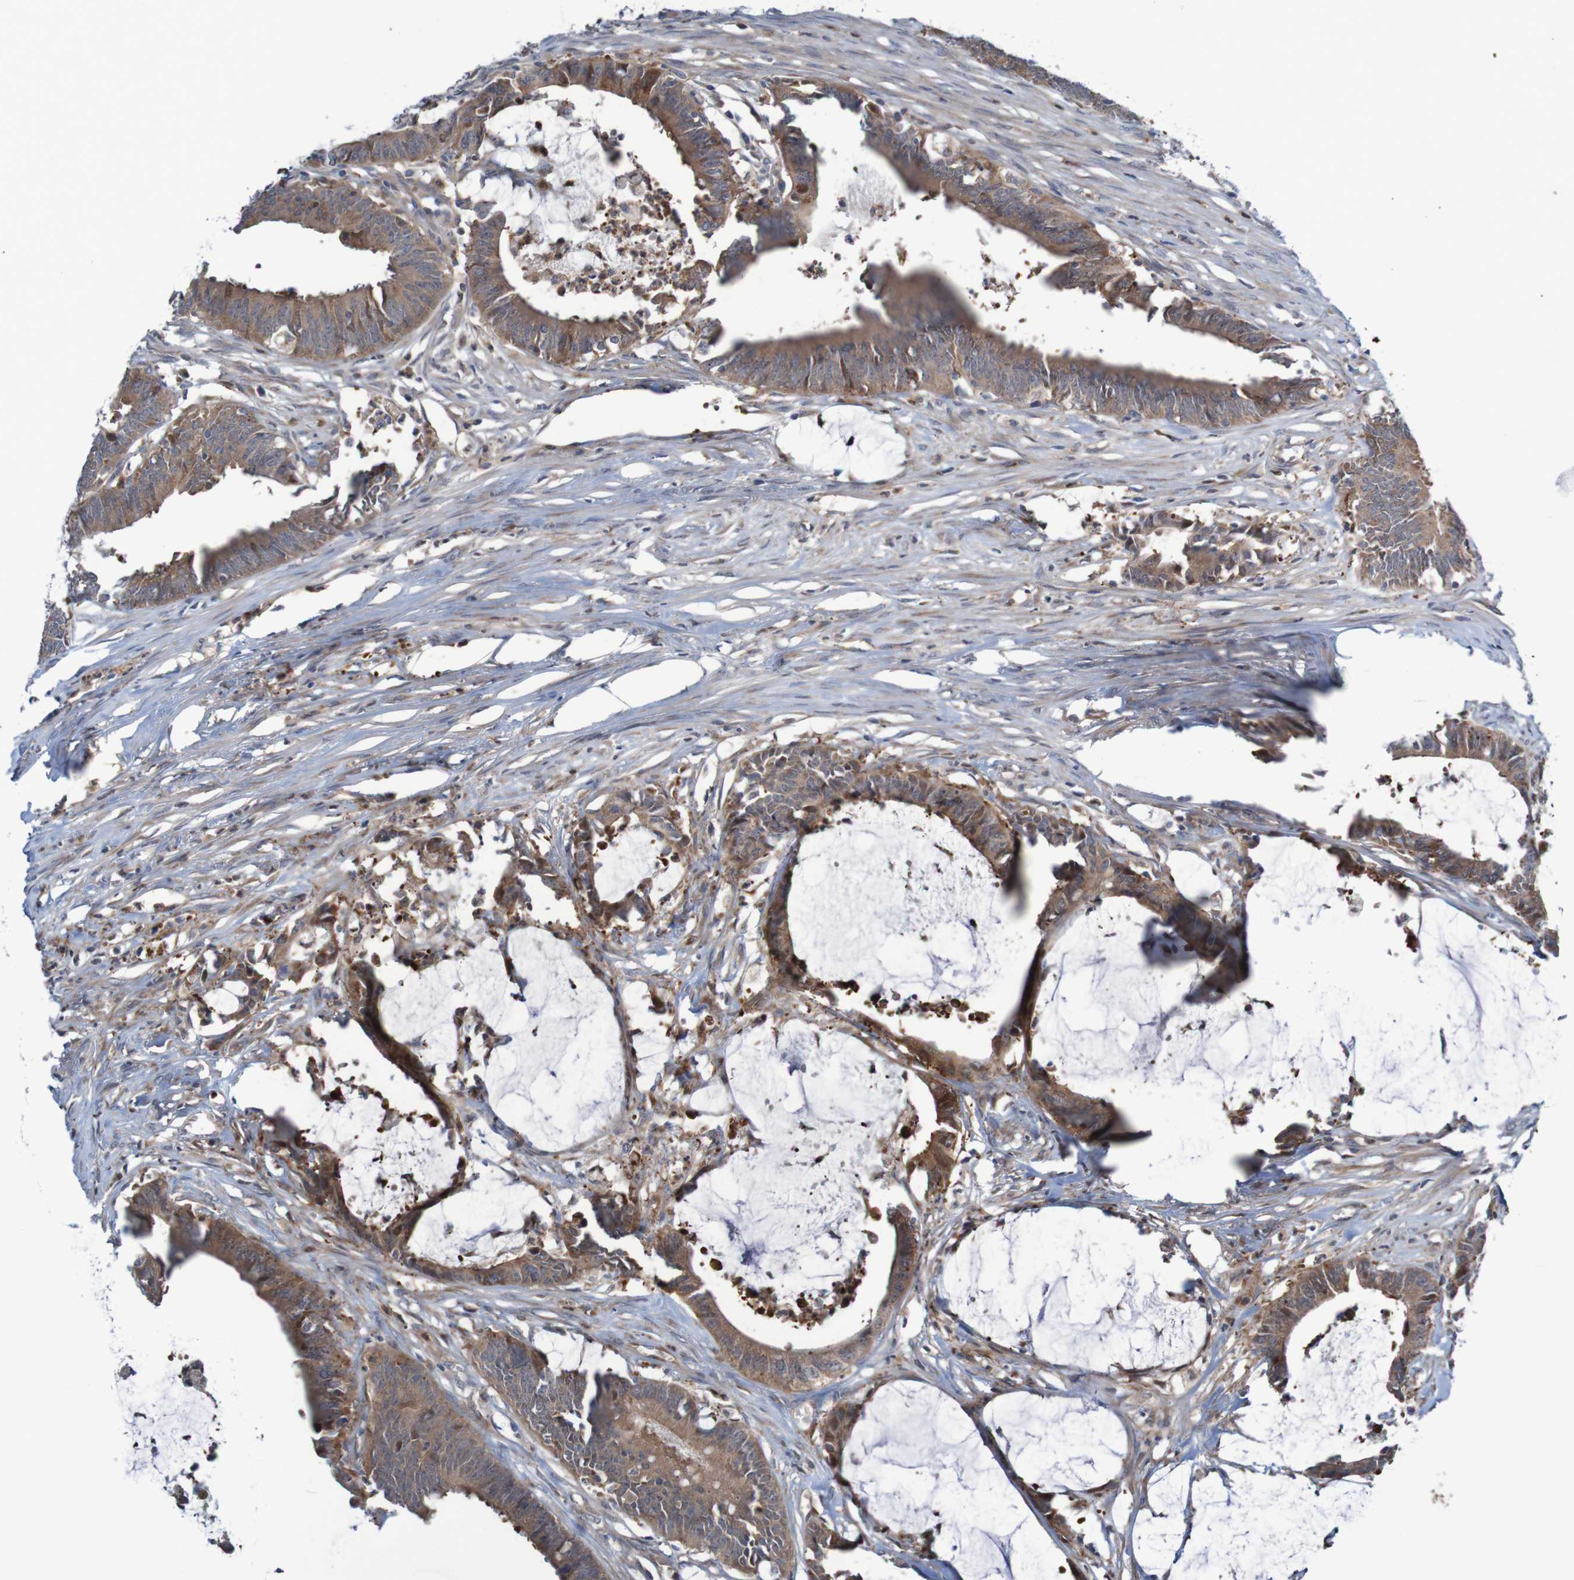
{"staining": {"intensity": "strong", "quantity": ">75%", "location": "cytoplasmic/membranous"}, "tissue": "colorectal cancer", "cell_type": "Tumor cells", "image_type": "cancer", "snomed": [{"axis": "morphology", "description": "Adenocarcinoma, NOS"}, {"axis": "topography", "description": "Rectum"}], "caption": "Human colorectal cancer stained with a protein marker shows strong staining in tumor cells.", "gene": "ANGPT4", "patient": {"sex": "female", "age": 66}}